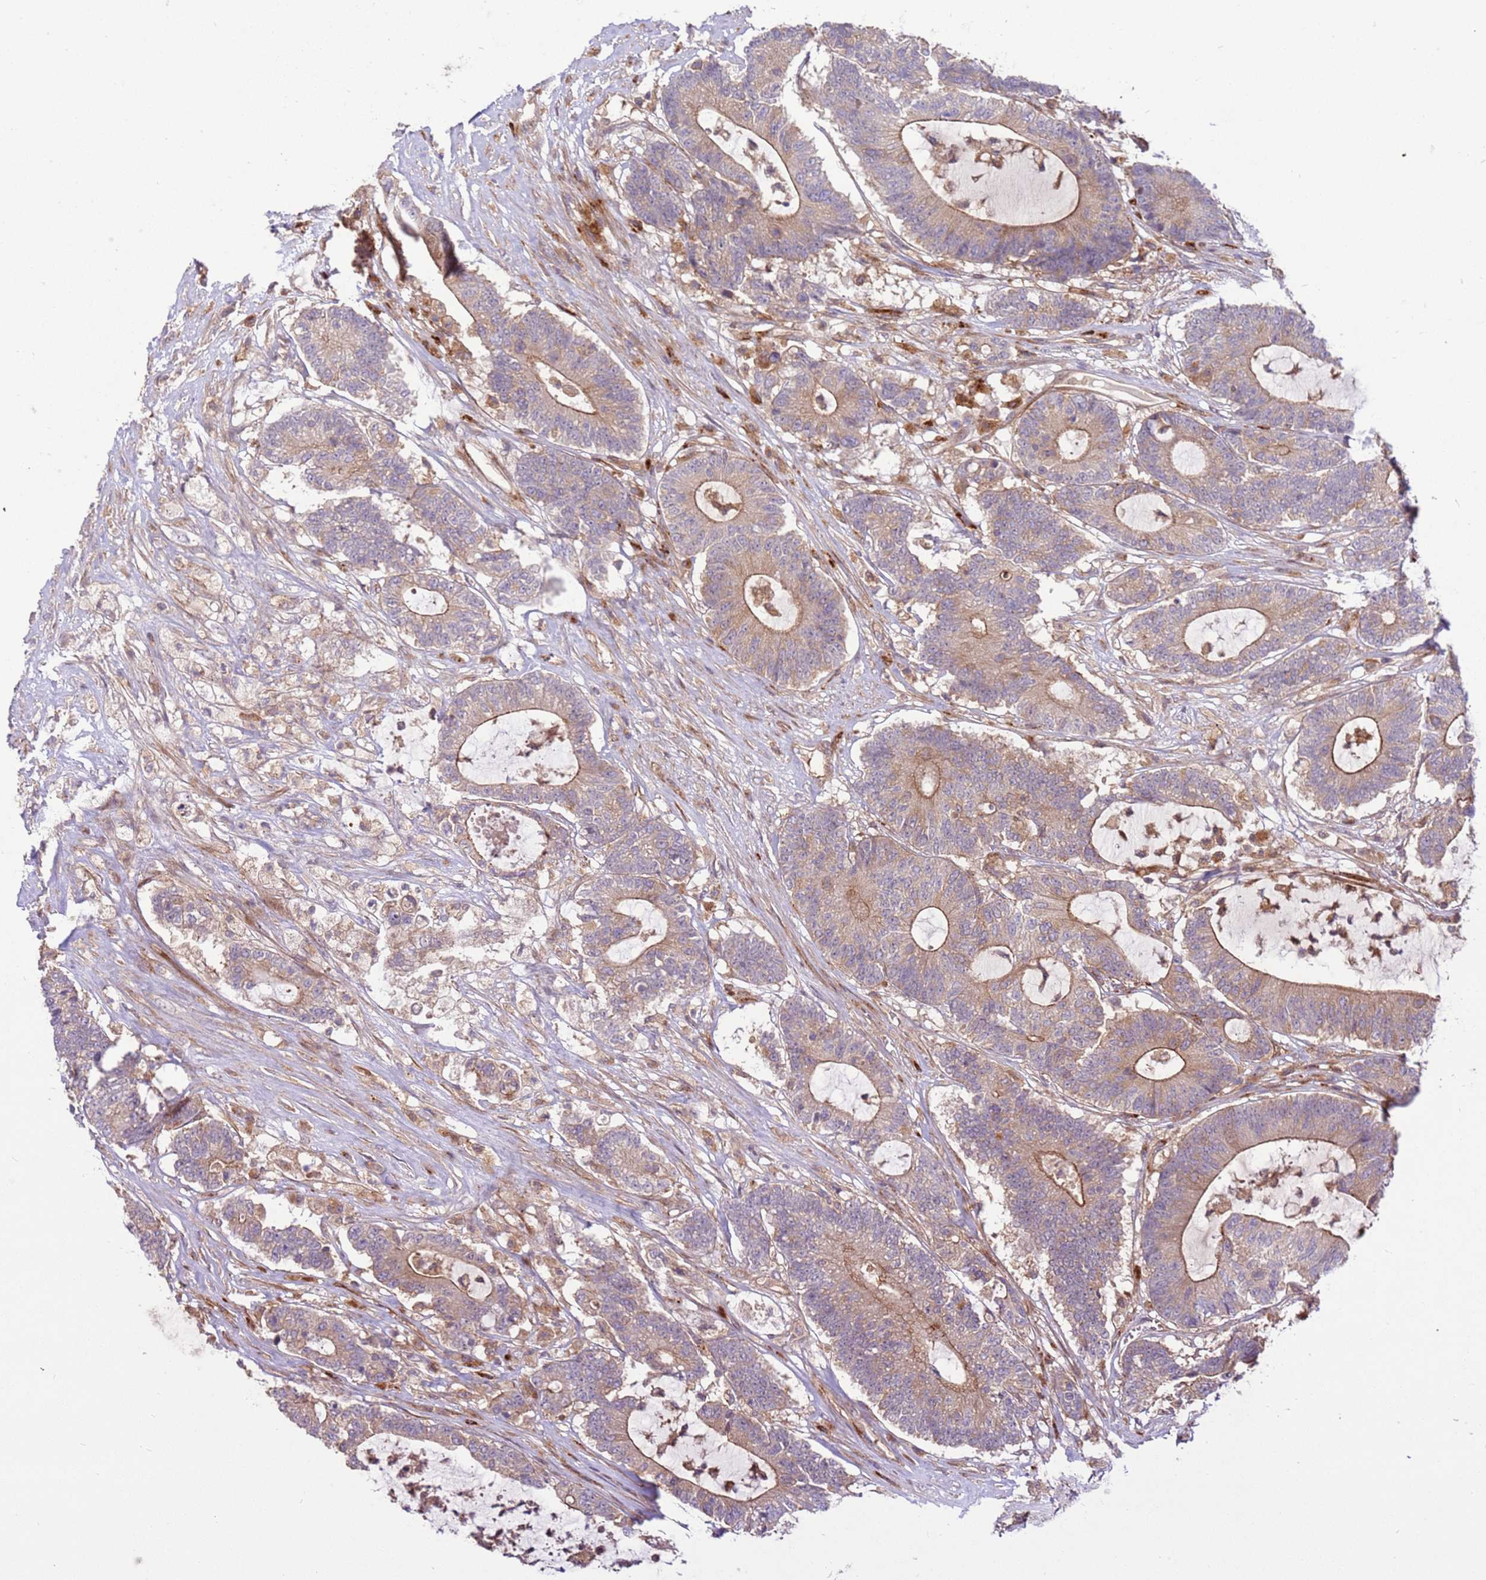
{"staining": {"intensity": "moderate", "quantity": ">75%", "location": "cytoplasmic/membranous"}, "tissue": "colorectal cancer", "cell_type": "Tumor cells", "image_type": "cancer", "snomed": [{"axis": "morphology", "description": "Adenocarcinoma, NOS"}, {"axis": "topography", "description": "Colon"}], "caption": "The immunohistochemical stain labels moderate cytoplasmic/membranous staining in tumor cells of colorectal cancer (adenocarcinoma) tissue.", "gene": "ZNF624", "patient": {"sex": "female", "age": 84}}